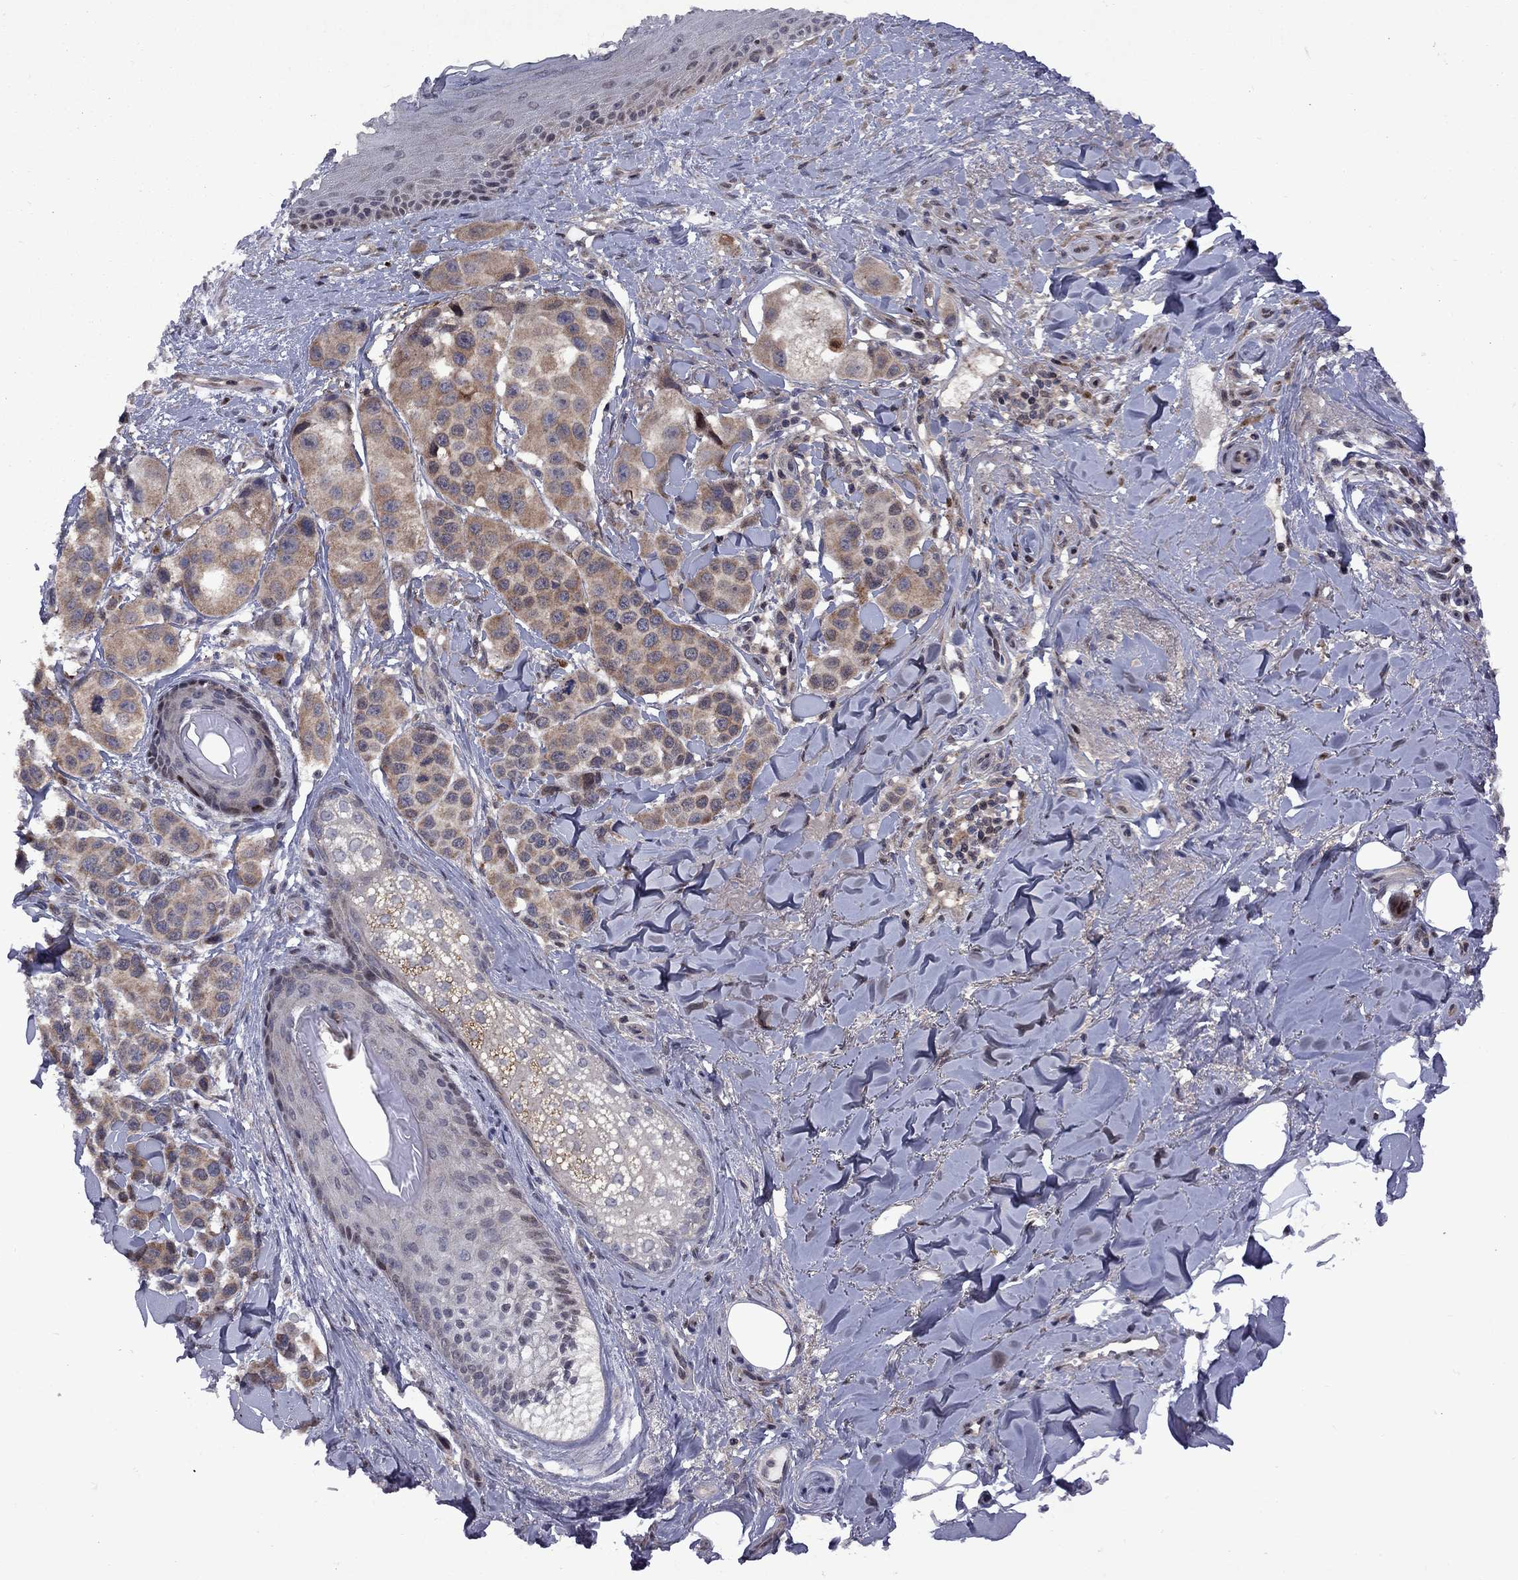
{"staining": {"intensity": "moderate", "quantity": "25%-75%", "location": "cytoplasmic/membranous"}, "tissue": "melanoma", "cell_type": "Tumor cells", "image_type": "cancer", "snomed": [{"axis": "morphology", "description": "Malignant melanoma, NOS"}, {"axis": "topography", "description": "Skin"}], "caption": "Melanoma stained for a protein (brown) demonstrates moderate cytoplasmic/membranous positive expression in approximately 25%-75% of tumor cells.", "gene": "IPP", "patient": {"sex": "male", "age": 57}}